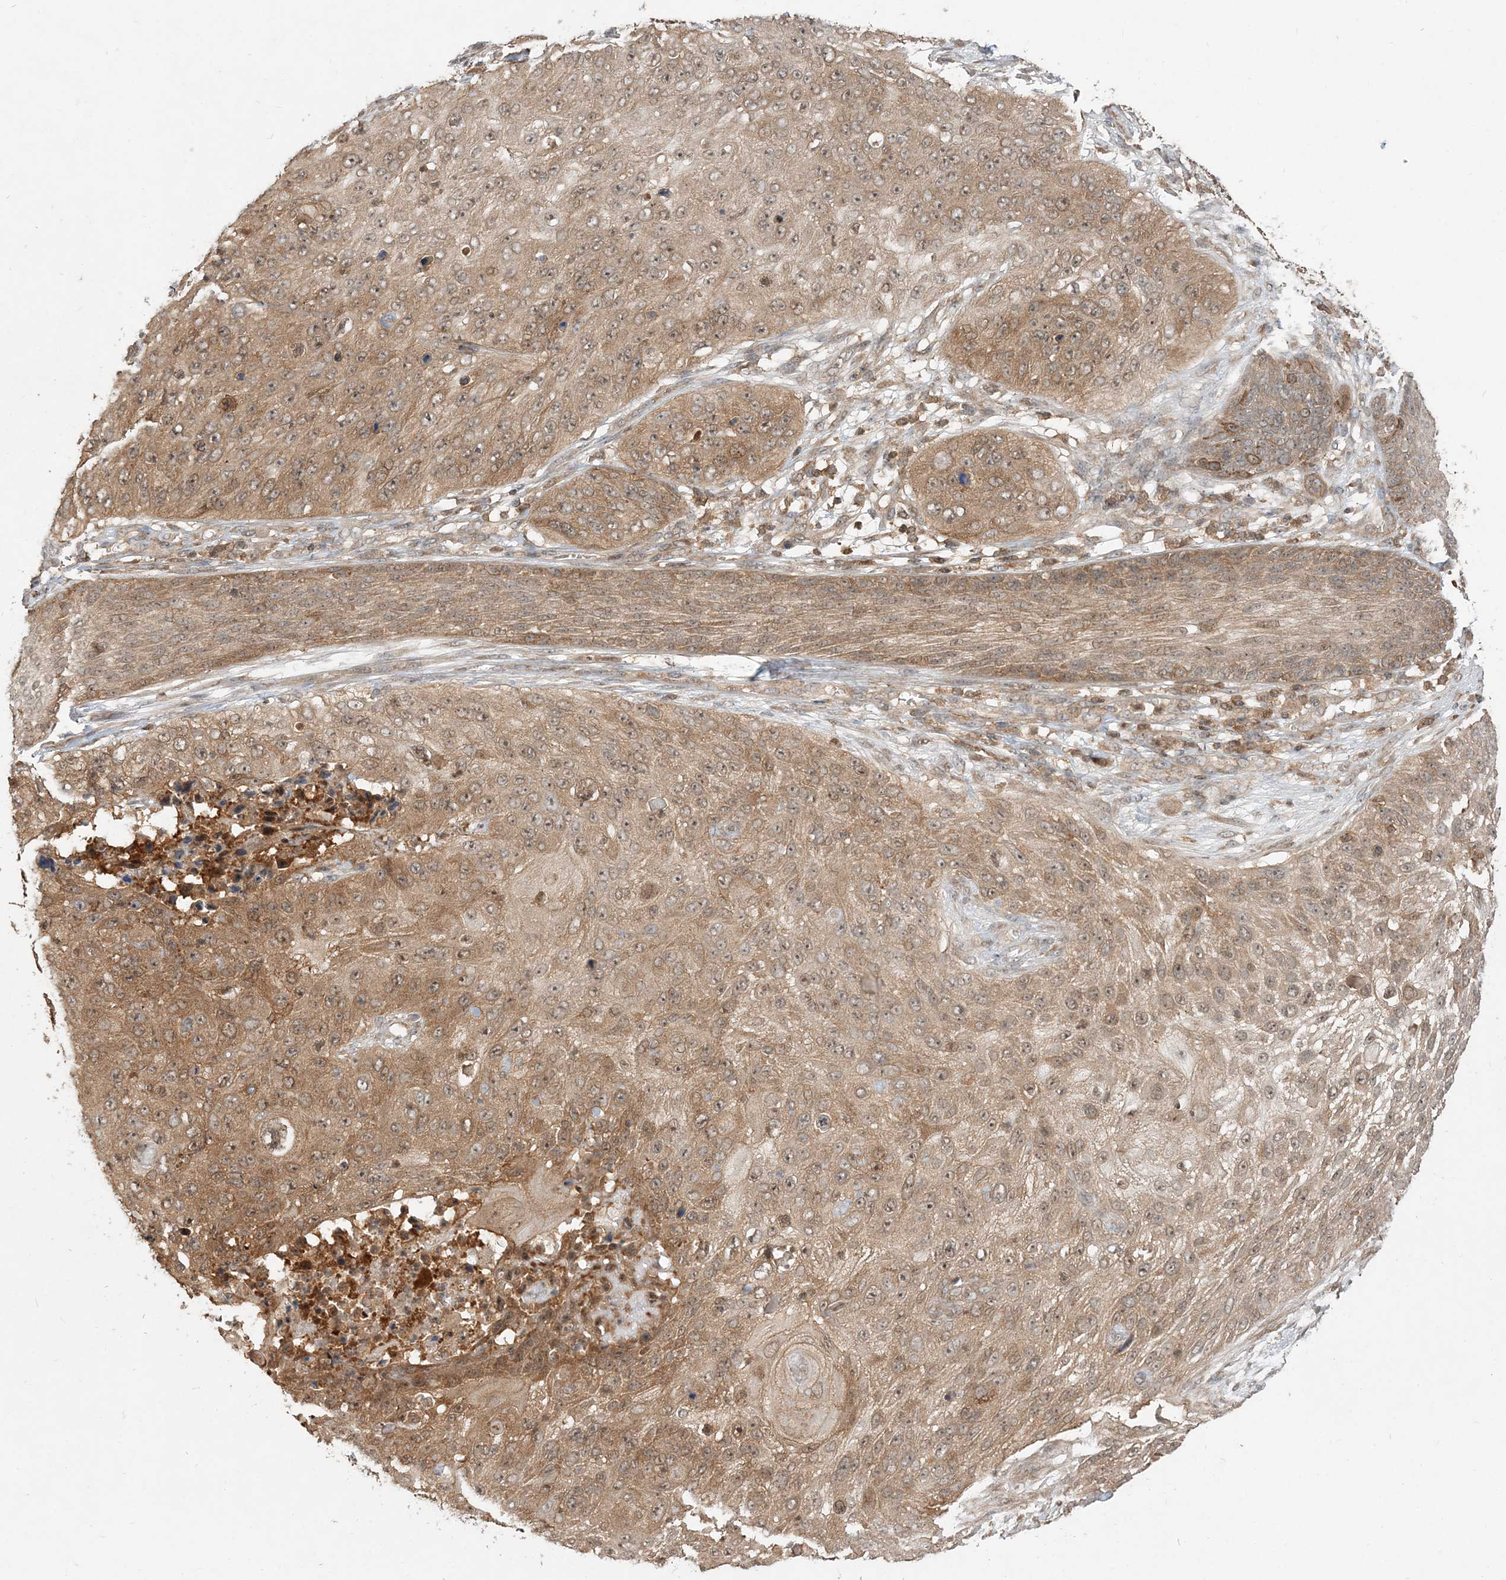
{"staining": {"intensity": "moderate", "quantity": ">75%", "location": "cytoplasmic/membranous"}, "tissue": "skin cancer", "cell_type": "Tumor cells", "image_type": "cancer", "snomed": [{"axis": "morphology", "description": "Squamous cell carcinoma, NOS"}, {"axis": "topography", "description": "Skin"}], "caption": "Skin squamous cell carcinoma stained with a brown dye reveals moderate cytoplasmic/membranous positive expression in approximately >75% of tumor cells.", "gene": "CAB39", "patient": {"sex": "female", "age": 80}}